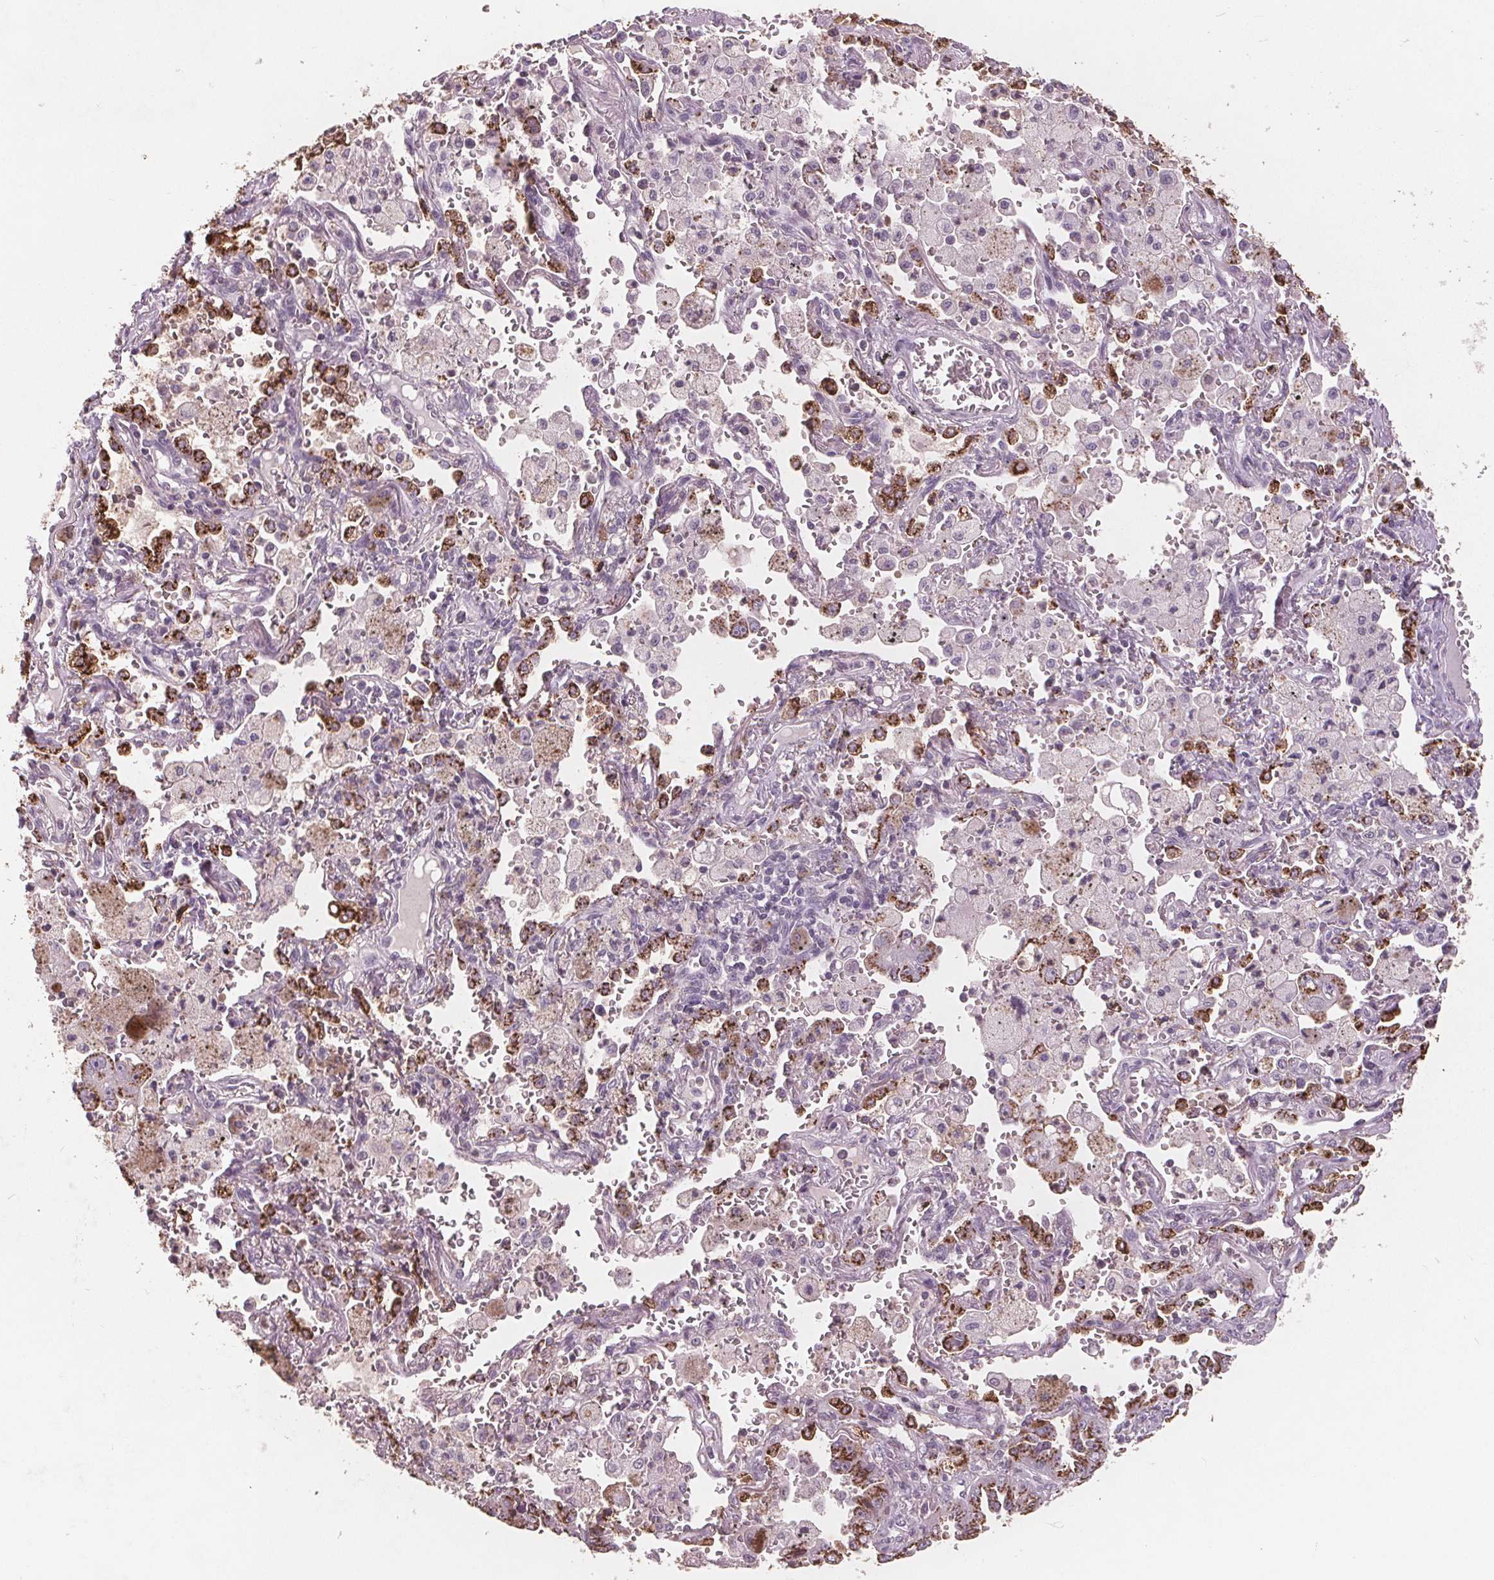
{"staining": {"intensity": "strong", "quantity": "25%-75%", "location": "cytoplasmic/membranous"}, "tissue": "lung cancer", "cell_type": "Tumor cells", "image_type": "cancer", "snomed": [{"axis": "morphology", "description": "Adenocarcinoma, NOS"}, {"axis": "topography", "description": "Lung"}], "caption": "High-power microscopy captured an IHC micrograph of adenocarcinoma (lung), revealing strong cytoplasmic/membranous staining in about 25%-75% of tumor cells.", "gene": "PTPN14", "patient": {"sex": "female", "age": 52}}